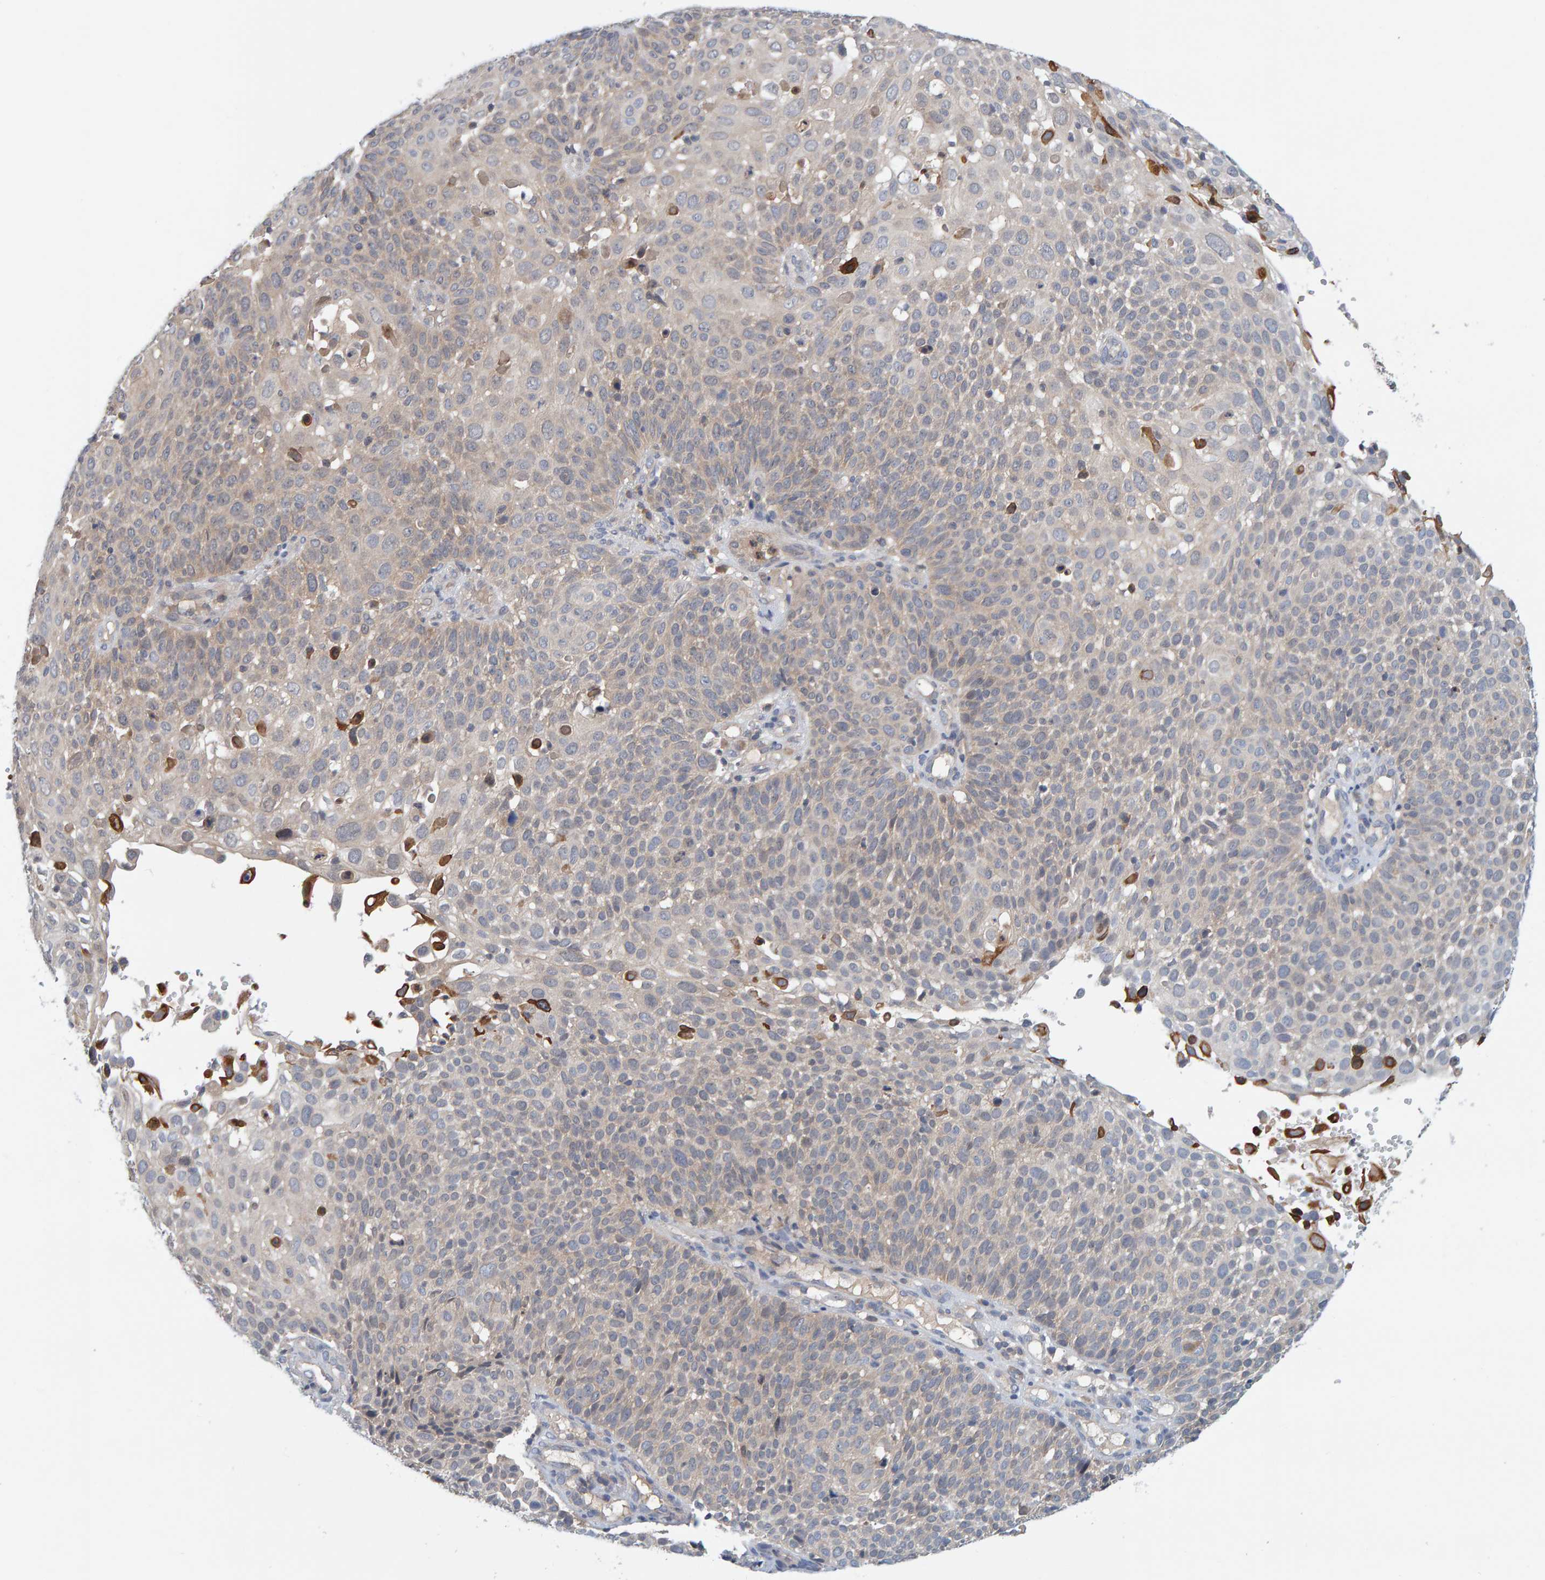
{"staining": {"intensity": "weak", "quantity": "<25%", "location": "cytoplasmic/membranous"}, "tissue": "cervical cancer", "cell_type": "Tumor cells", "image_type": "cancer", "snomed": [{"axis": "morphology", "description": "Squamous cell carcinoma, NOS"}, {"axis": "topography", "description": "Cervix"}], "caption": "Tumor cells are negative for brown protein staining in squamous cell carcinoma (cervical). Brightfield microscopy of immunohistochemistry stained with DAB (brown) and hematoxylin (blue), captured at high magnification.", "gene": "TATDN1", "patient": {"sex": "female", "age": 74}}